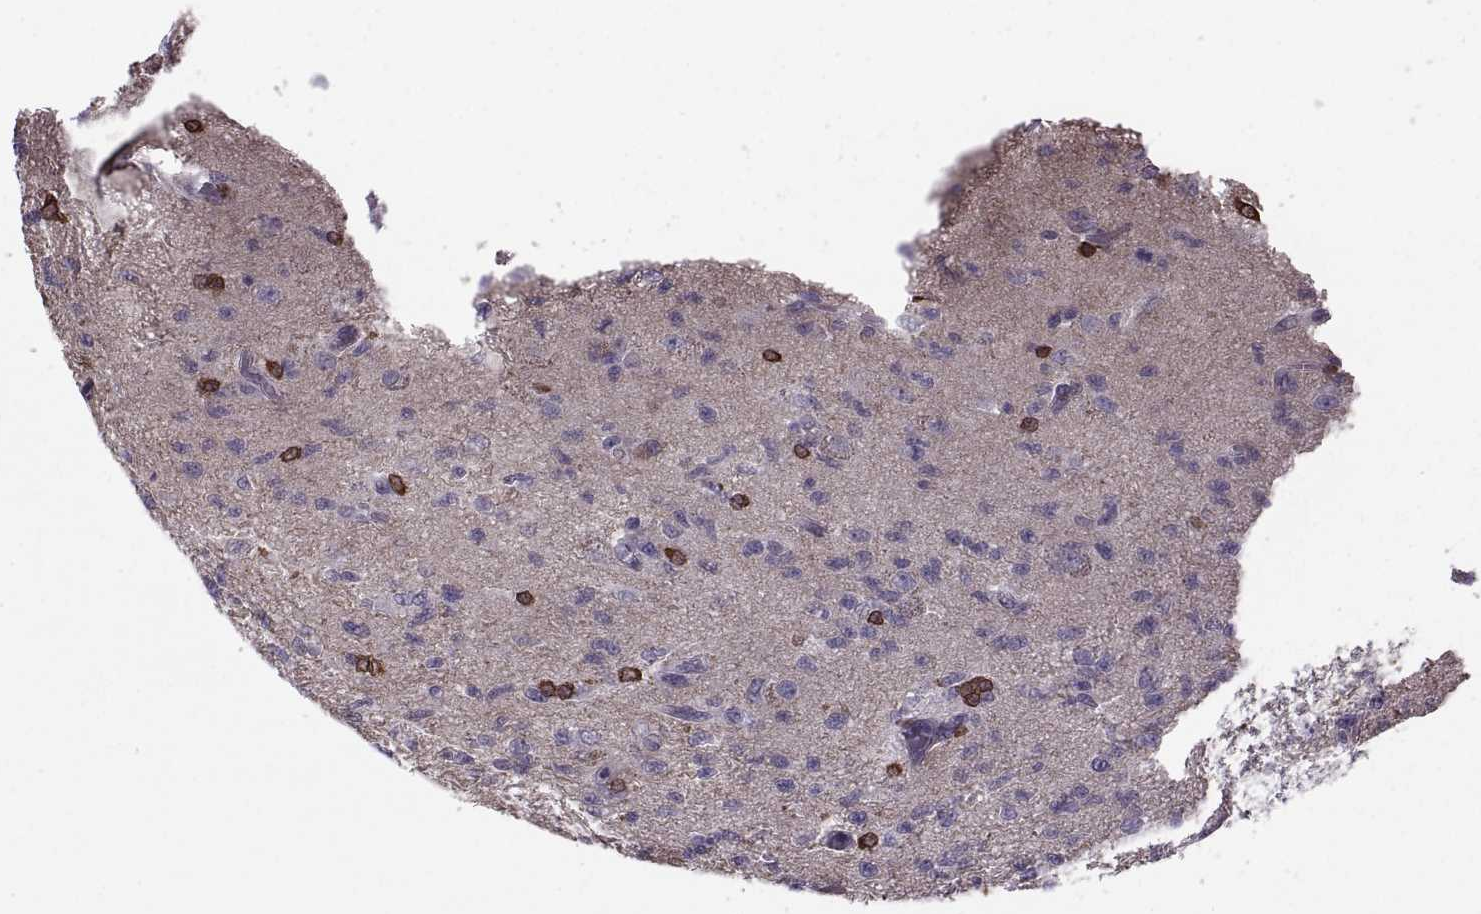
{"staining": {"intensity": "strong", "quantity": "<25%", "location": "cytoplasmic/membranous"}, "tissue": "glioma", "cell_type": "Tumor cells", "image_type": "cancer", "snomed": [{"axis": "morphology", "description": "Glioma, malignant, High grade"}, {"axis": "topography", "description": "Brain"}], "caption": "The micrograph displays staining of high-grade glioma (malignant), revealing strong cytoplasmic/membranous protein expression (brown color) within tumor cells.", "gene": "ODF3", "patient": {"sex": "male", "age": 56}}